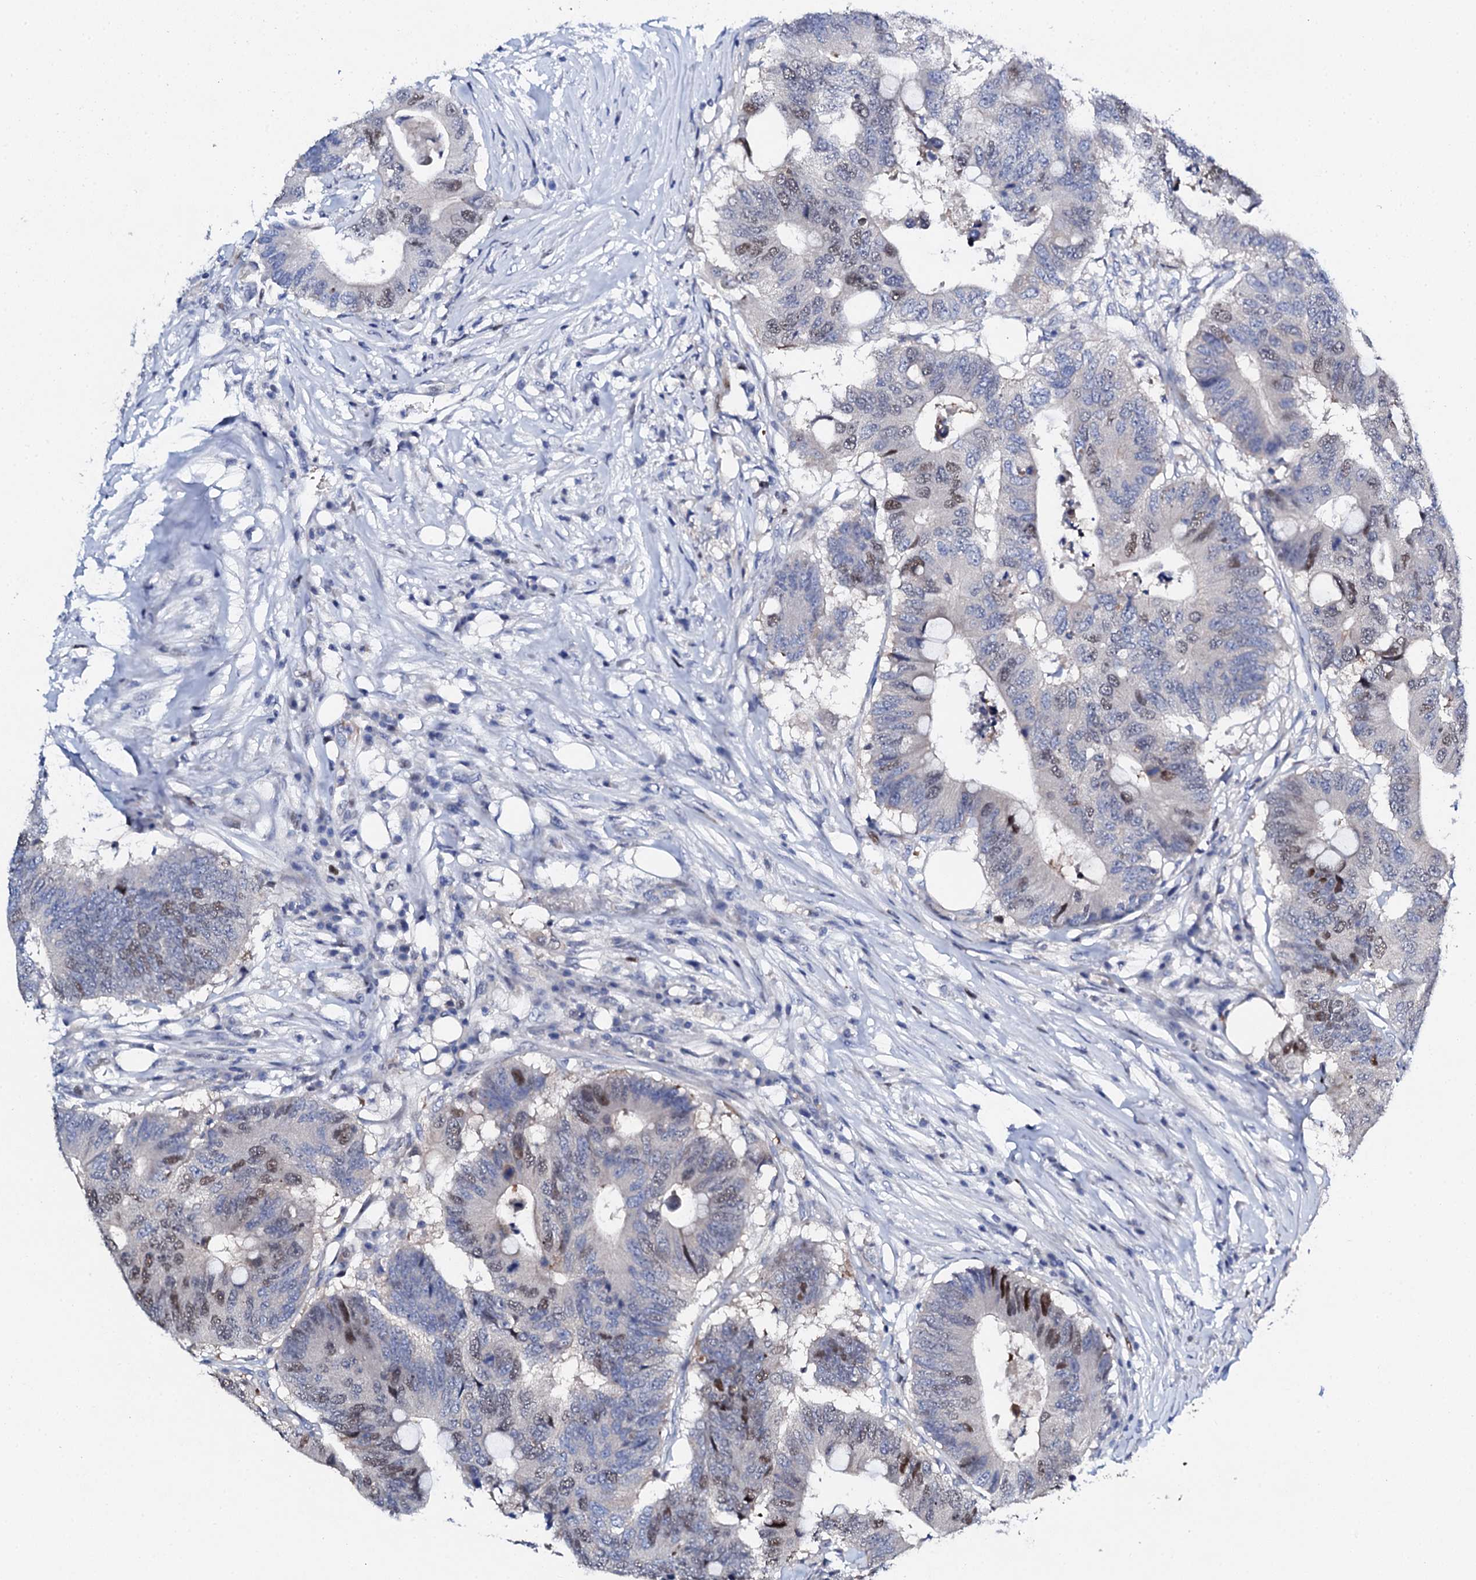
{"staining": {"intensity": "moderate", "quantity": "<25%", "location": "nuclear"}, "tissue": "colorectal cancer", "cell_type": "Tumor cells", "image_type": "cancer", "snomed": [{"axis": "morphology", "description": "Adenocarcinoma, NOS"}, {"axis": "topography", "description": "Colon"}], "caption": "Protein analysis of colorectal cancer tissue exhibits moderate nuclear expression in approximately <25% of tumor cells.", "gene": "NUDT13", "patient": {"sex": "male", "age": 71}}